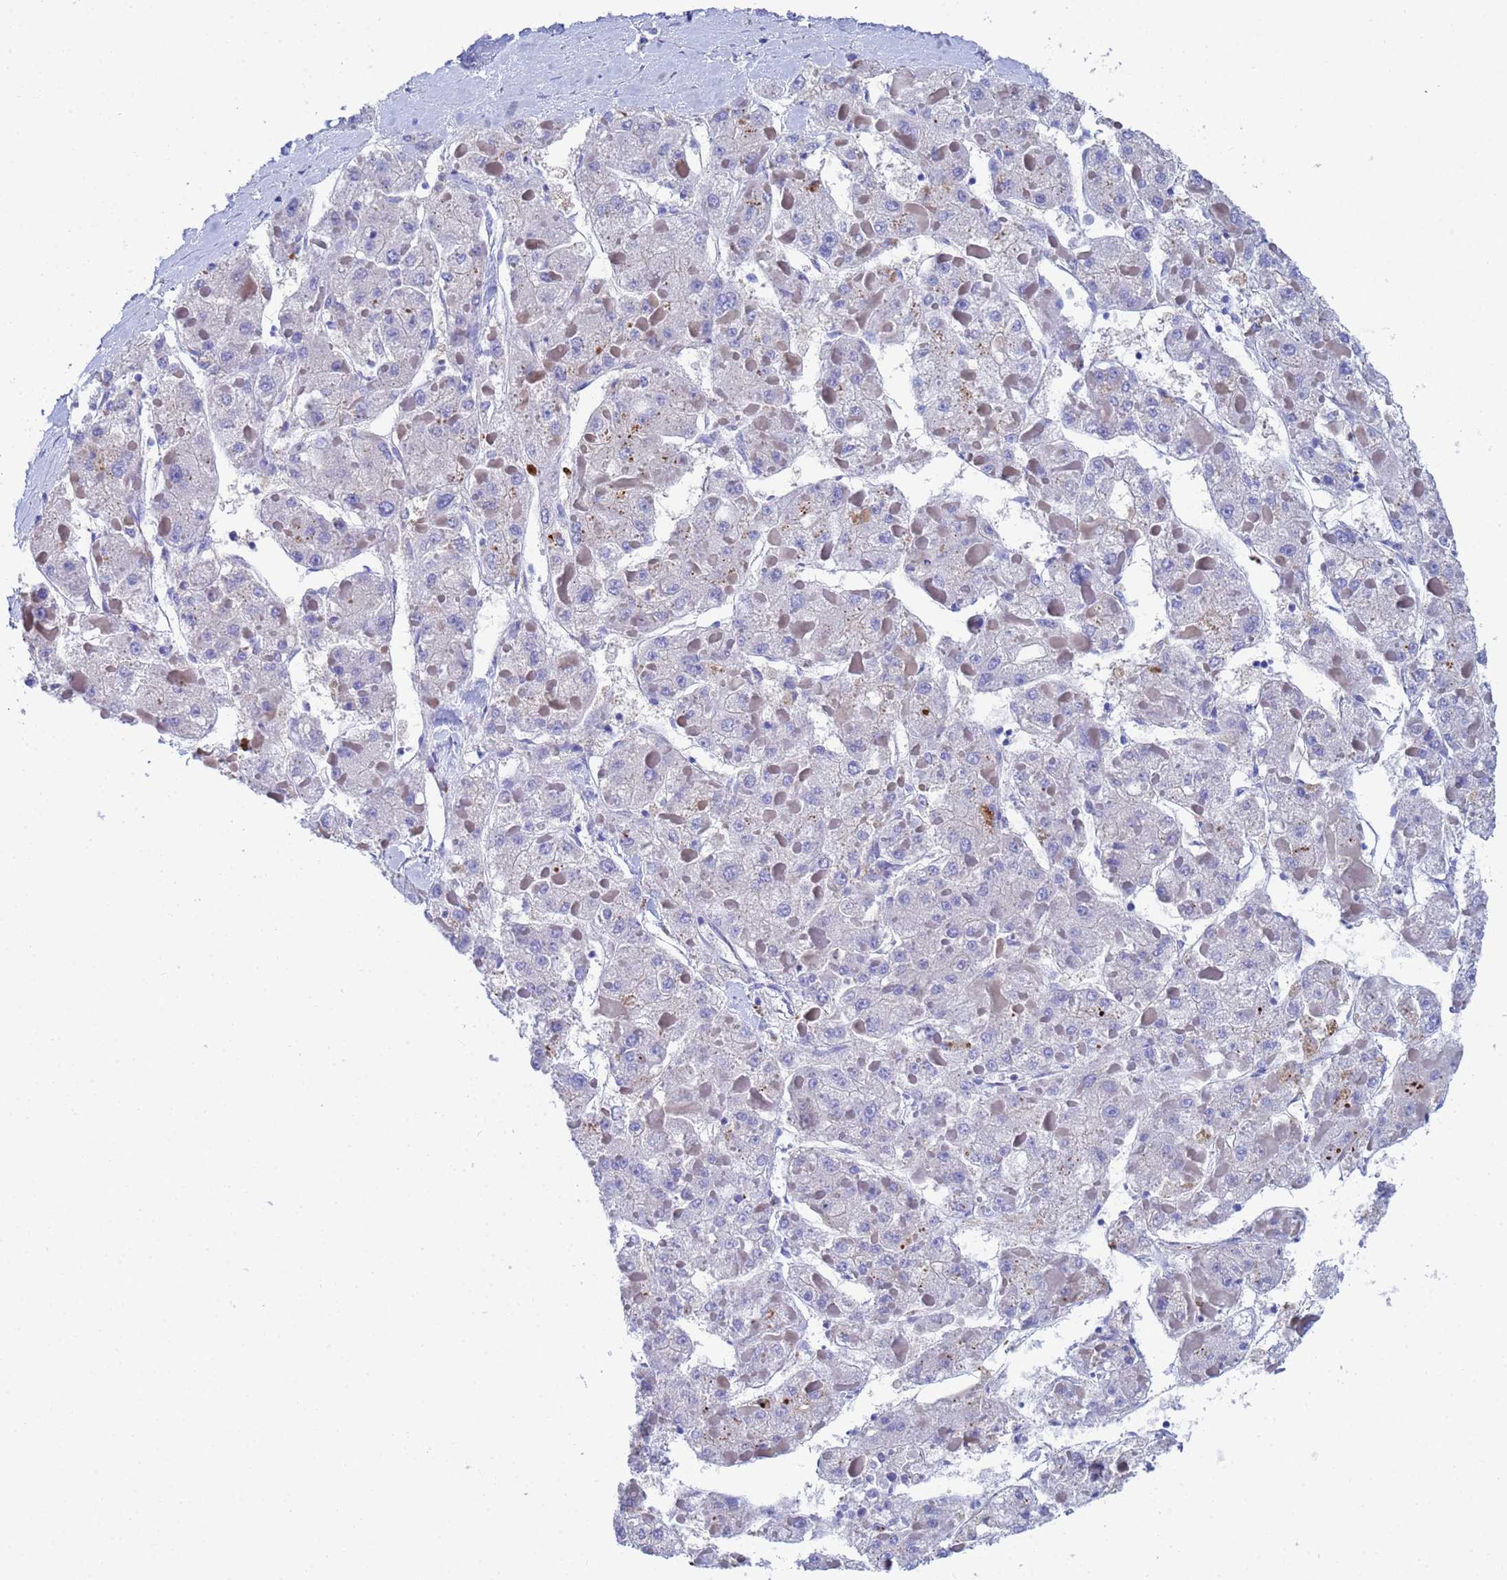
{"staining": {"intensity": "negative", "quantity": "none", "location": "none"}, "tissue": "liver cancer", "cell_type": "Tumor cells", "image_type": "cancer", "snomed": [{"axis": "morphology", "description": "Carcinoma, Hepatocellular, NOS"}, {"axis": "topography", "description": "Liver"}], "caption": "A photomicrograph of liver cancer stained for a protein demonstrates no brown staining in tumor cells. (DAB (3,3'-diaminobenzidine) immunohistochemistry (IHC) visualized using brightfield microscopy, high magnification).", "gene": "CST4", "patient": {"sex": "female", "age": 73}}